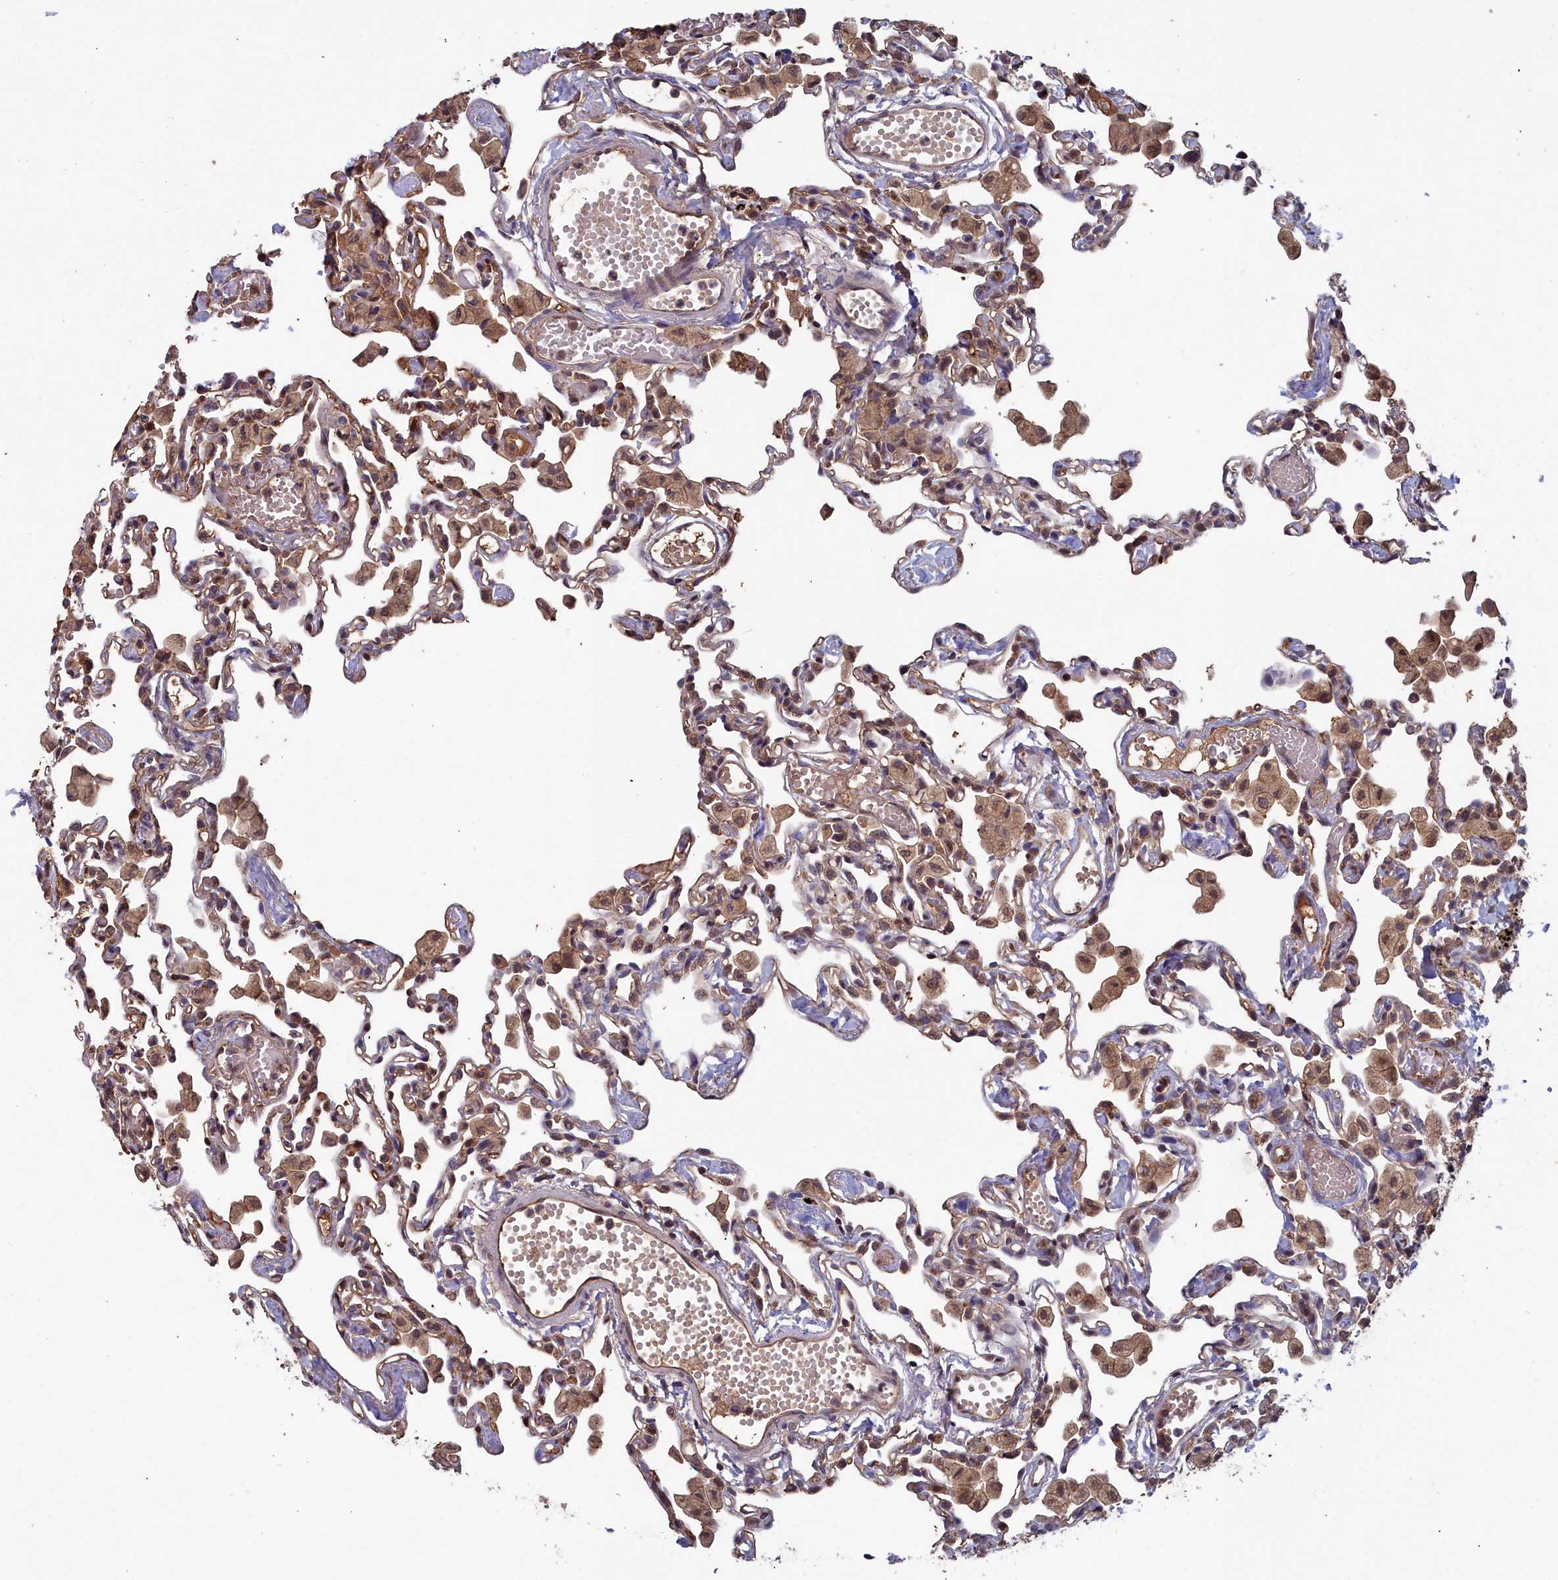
{"staining": {"intensity": "moderate", "quantity": ">75%", "location": "cytoplasmic/membranous"}, "tissue": "lung", "cell_type": "Alveolar cells", "image_type": "normal", "snomed": [{"axis": "morphology", "description": "Normal tissue, NOS"}, {"axis": "topography", "description": "Bronchus"}, {"axis": "topography", "description": "Lung"}], "caption": "The immunohistochemical stain labels moderate cytoplasmic/membranous staining in alveolar cells of benign lung. The staining was performed using DAB to visualize the protein expression in brown, while the nuclei were stained in blue with hematoxylin (Magnification: 20x).", "gene": "GFRA2", "patient": {"sex": "female", "age": 49}}